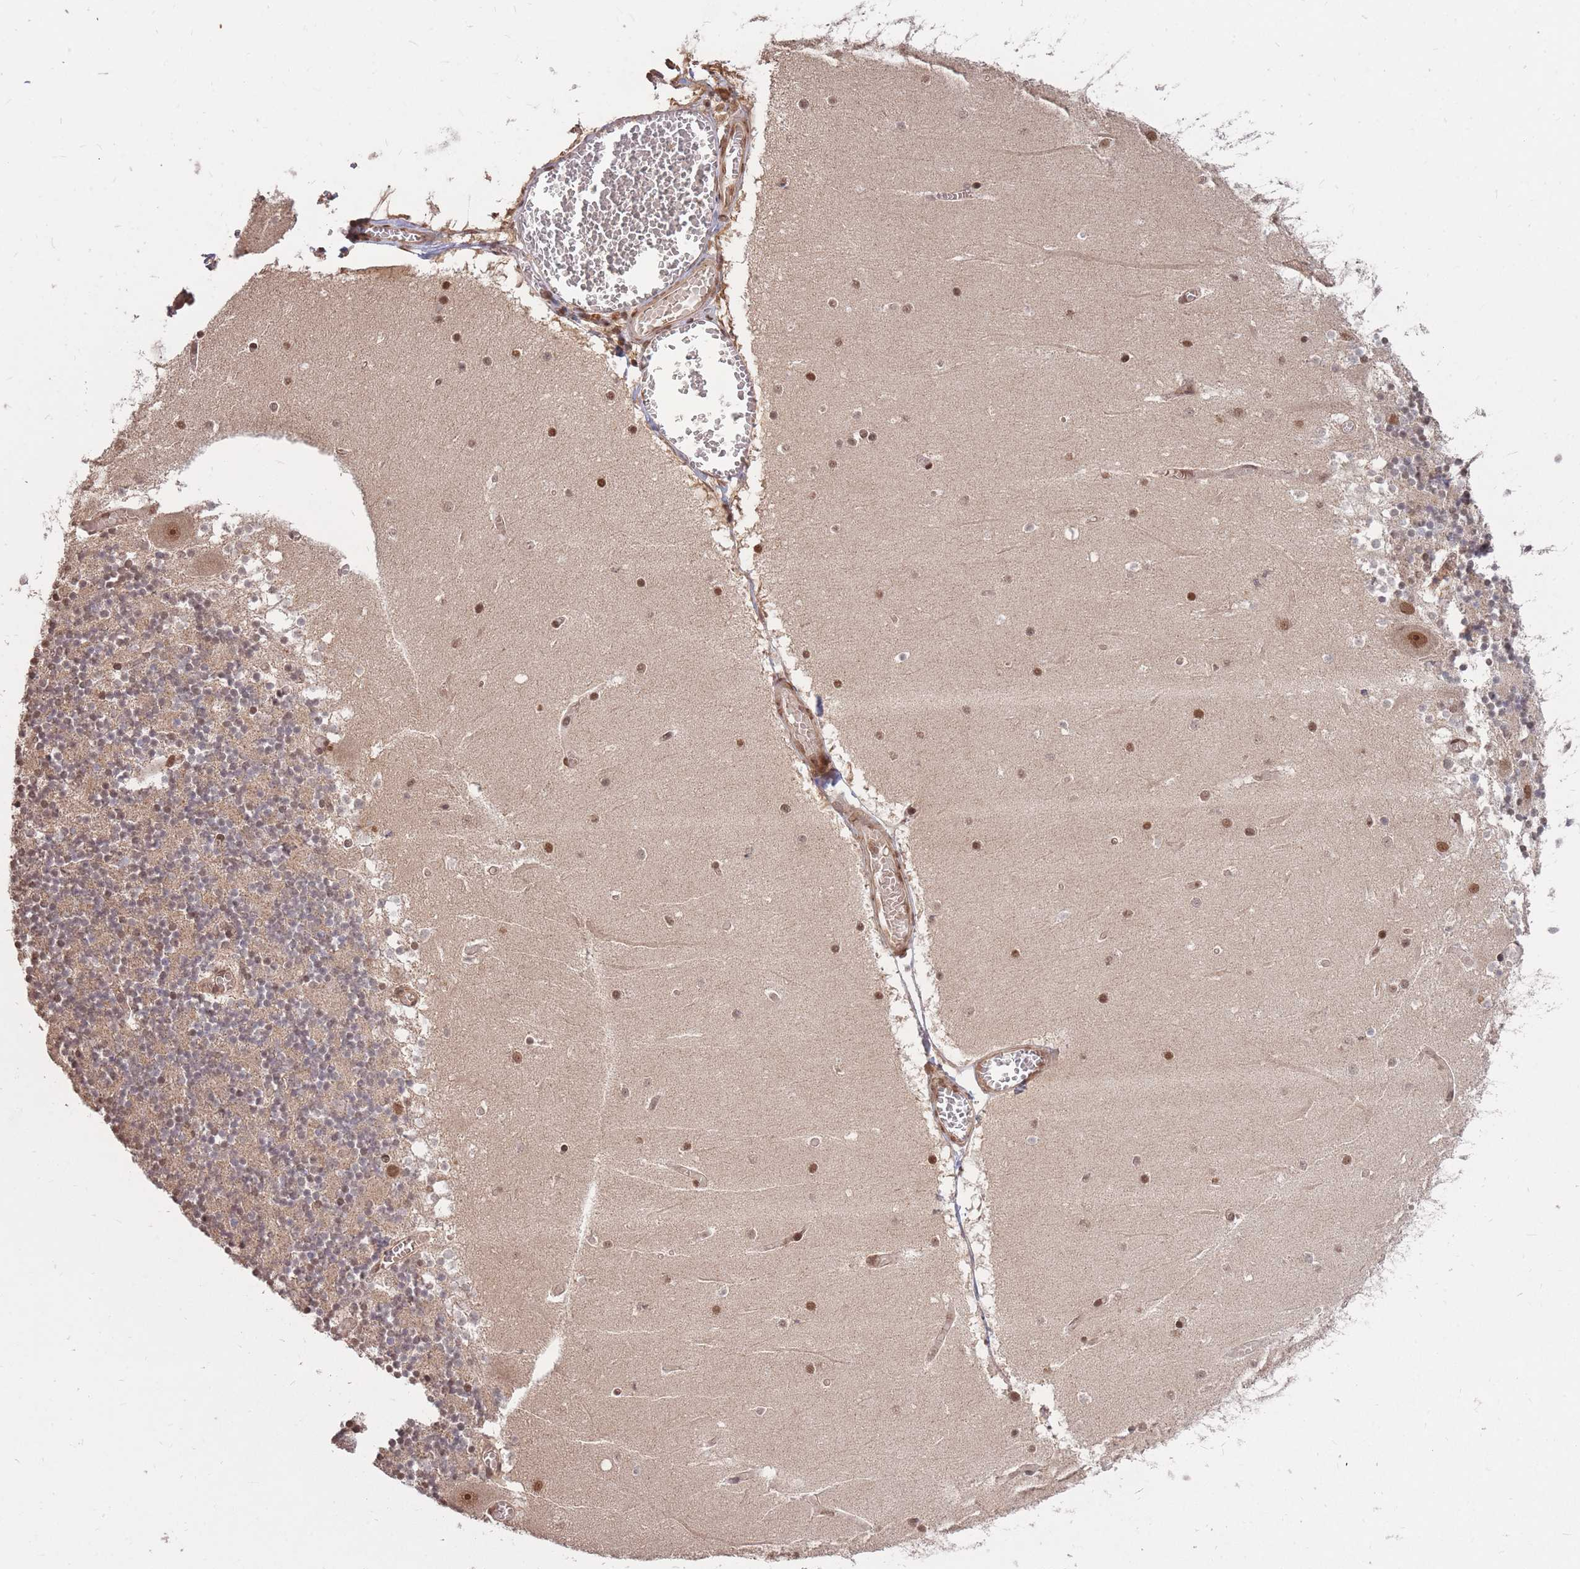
{"staining": {"intensity": "weak", "quantity": "25%-75%", "location": "cytoplasmic/membranous,nuclear"}, "tissue": "cerebellum", "cell_type": "Cells in granular layer", "image_type": "normal", "snomed": [{"axis": "morphology", "description": "Normal tissue, NOS"}, {"axis": "topography", "description": "Cerebellum"}], "caption": "An image of human cerebellum stained for a protein exhibits weak cytoplasmic/membranous,nuclear brown staining in cells in granular layer. (DAB (3,3'-diaminobenzidine) = brown stain, brightfield microscopy at high magnification).", "gene": "SRA1", "patient": {"sex": "female", "age": 28}}